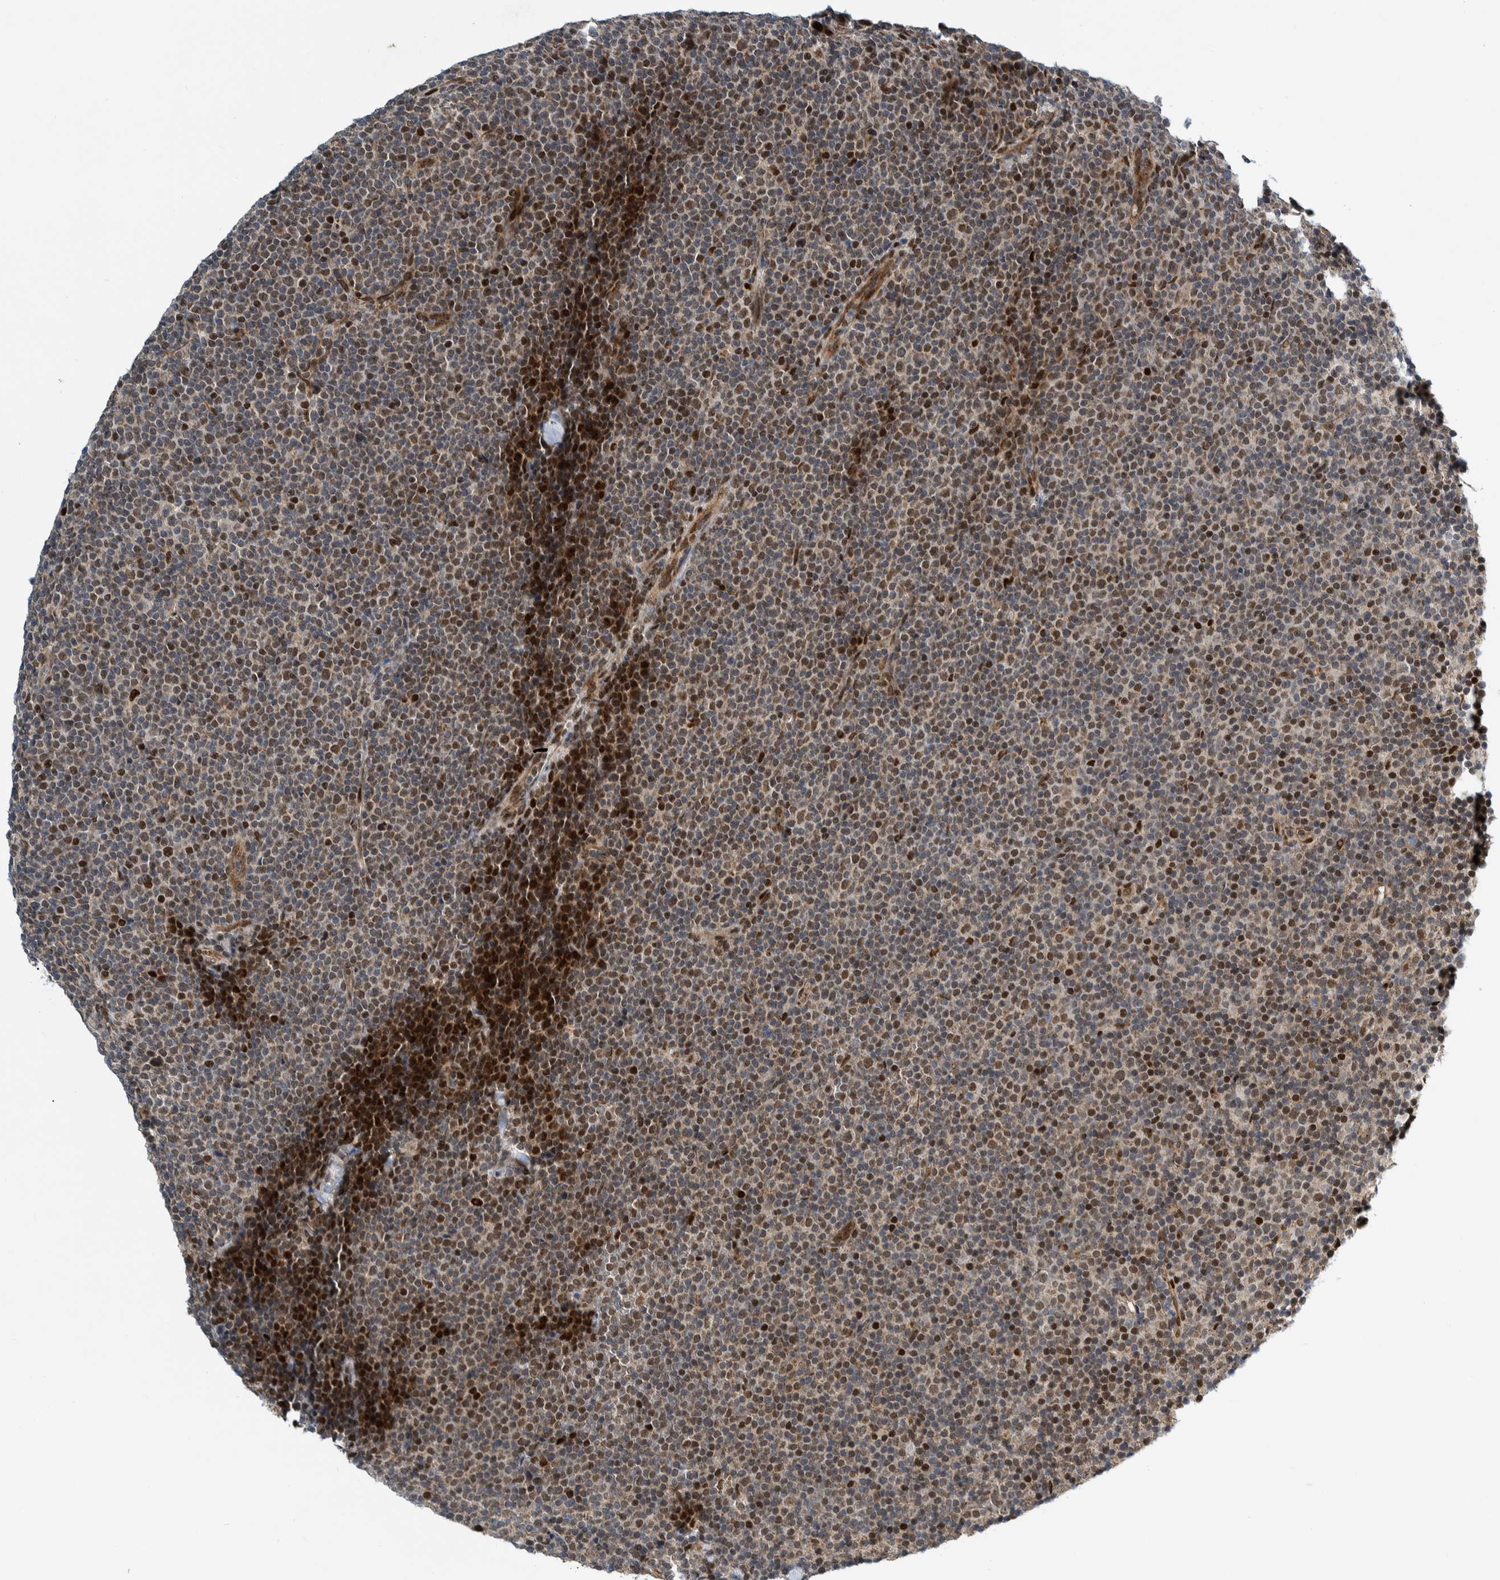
{"staining": {"intensity": "strong", "quantity": "25%-75%", "location": "nuclear"}, "tissue": "lymphoma", "cell_type": "Tumor cells", "image_type": "cancer", "snomed": [{"axis": "morphology", "description": "Malignant lymphoma, non-Hodgkin's type, Low grade"}, {"axis": "topography", "description": "Lymph node"}], "caption": "Strong nuclear staining is identified in approximately 25%-75% of tumor cells in malignant lymphoma, non-Hodgkin's type (low-grade).", "gene": "CCDC57", "patient": {"sex": "female", "age": 67}}